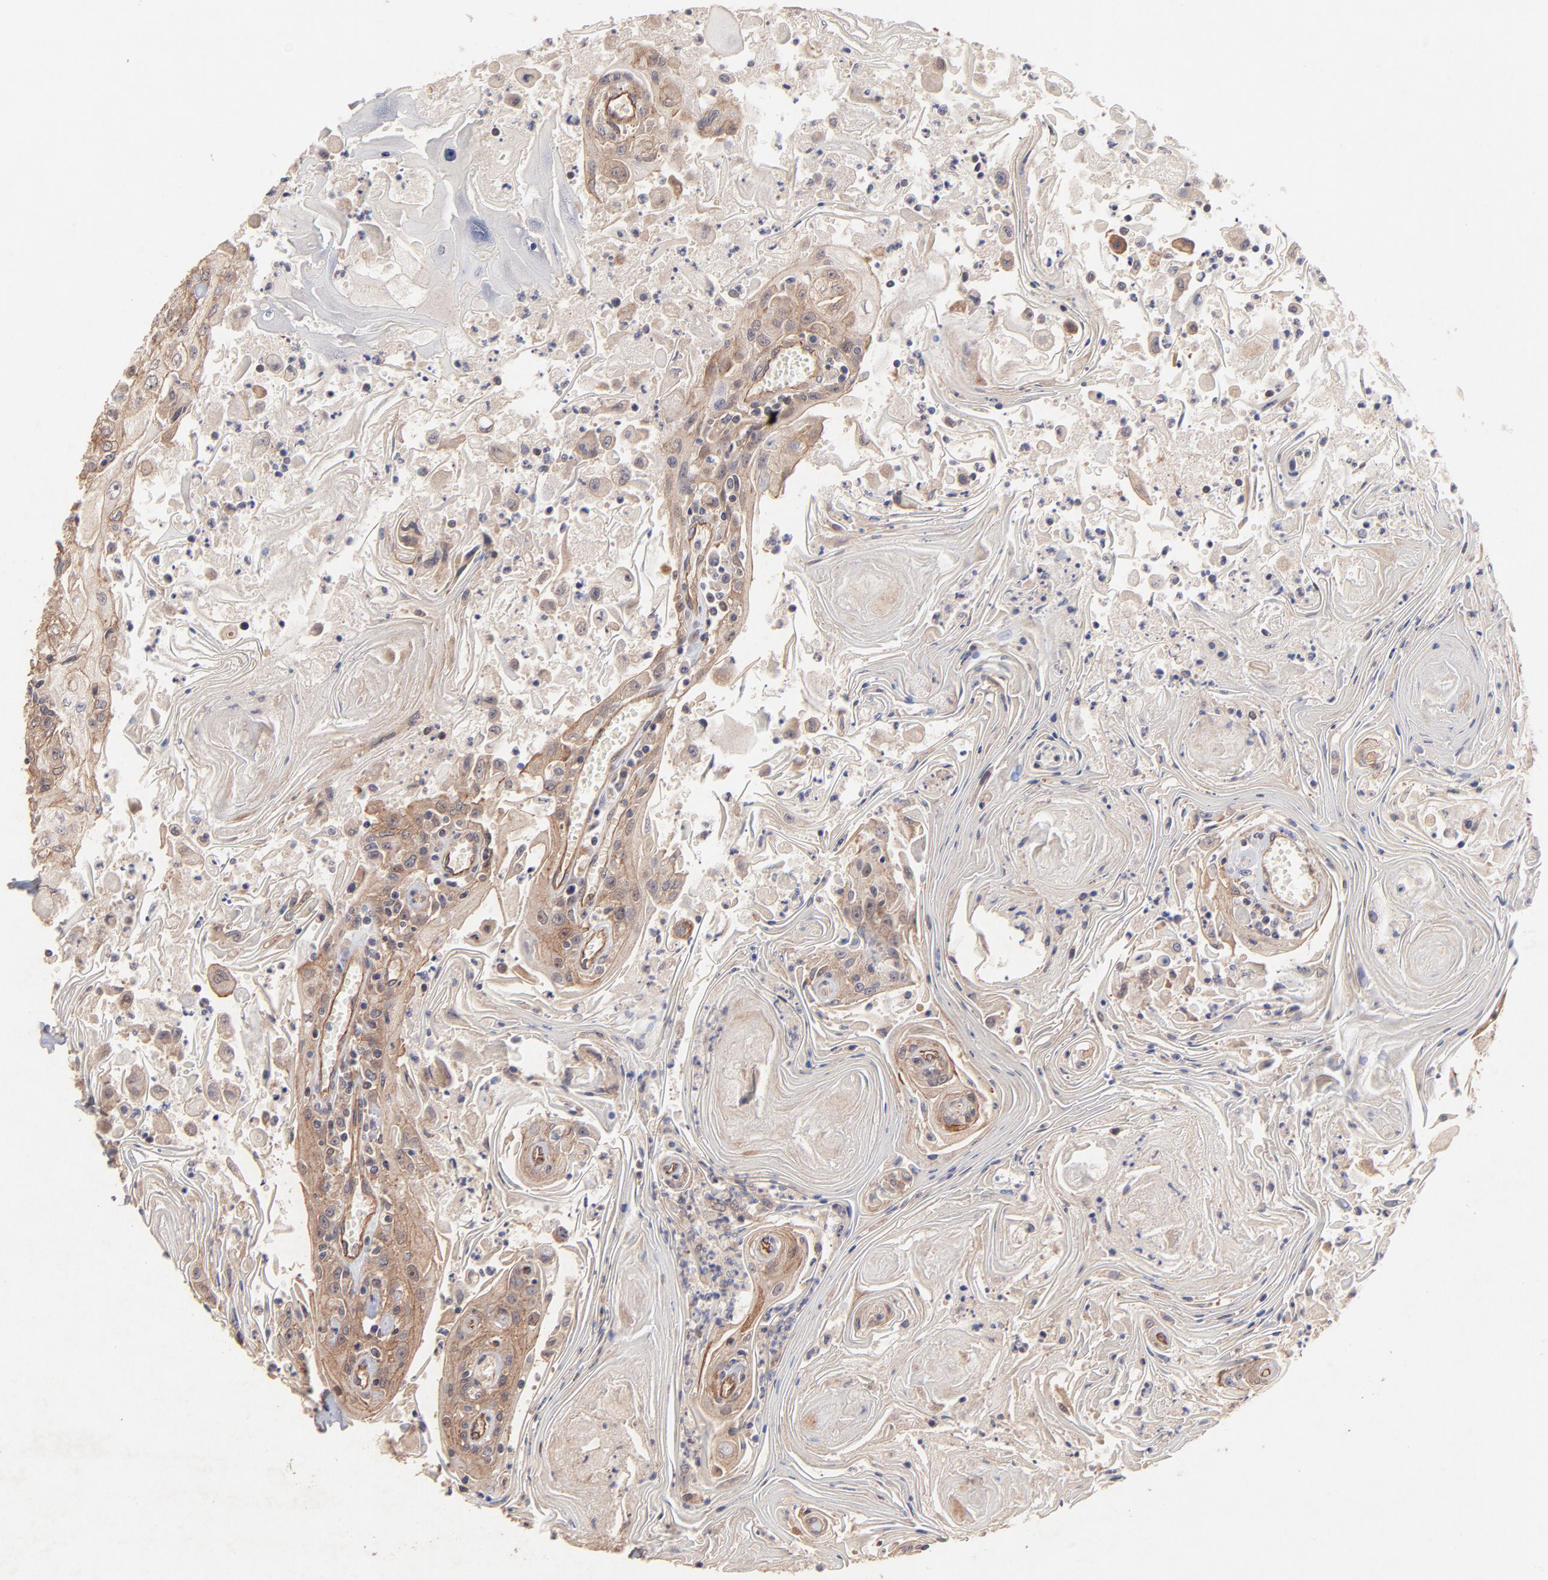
{"staining": {"intensity": "moderate", "quantity": ">75%", "location": "cytoplasmic/membranous"}, "tissue": "head and neck cancer", "cell_type": "Tumor cells", "image_type": "cancer", "snomed": [{"axis": "morphology", "description": "Squamous cell carcinoma, NOS"}, {"axis": "topography", "description": "Oral tissue"}, {"axis": "topography", "description": "Head-Neck"}], "caption": "Head and neck cancer (squamous cell carcinoma) tissue shows moderate cytoplasmic/membranous expression in about >75% of tumor cells The protein of interest is shown in brown color, while the nuclei are stained blue.", "gene": "STAP2", "patient": {"sex": "female", "age": 76}}